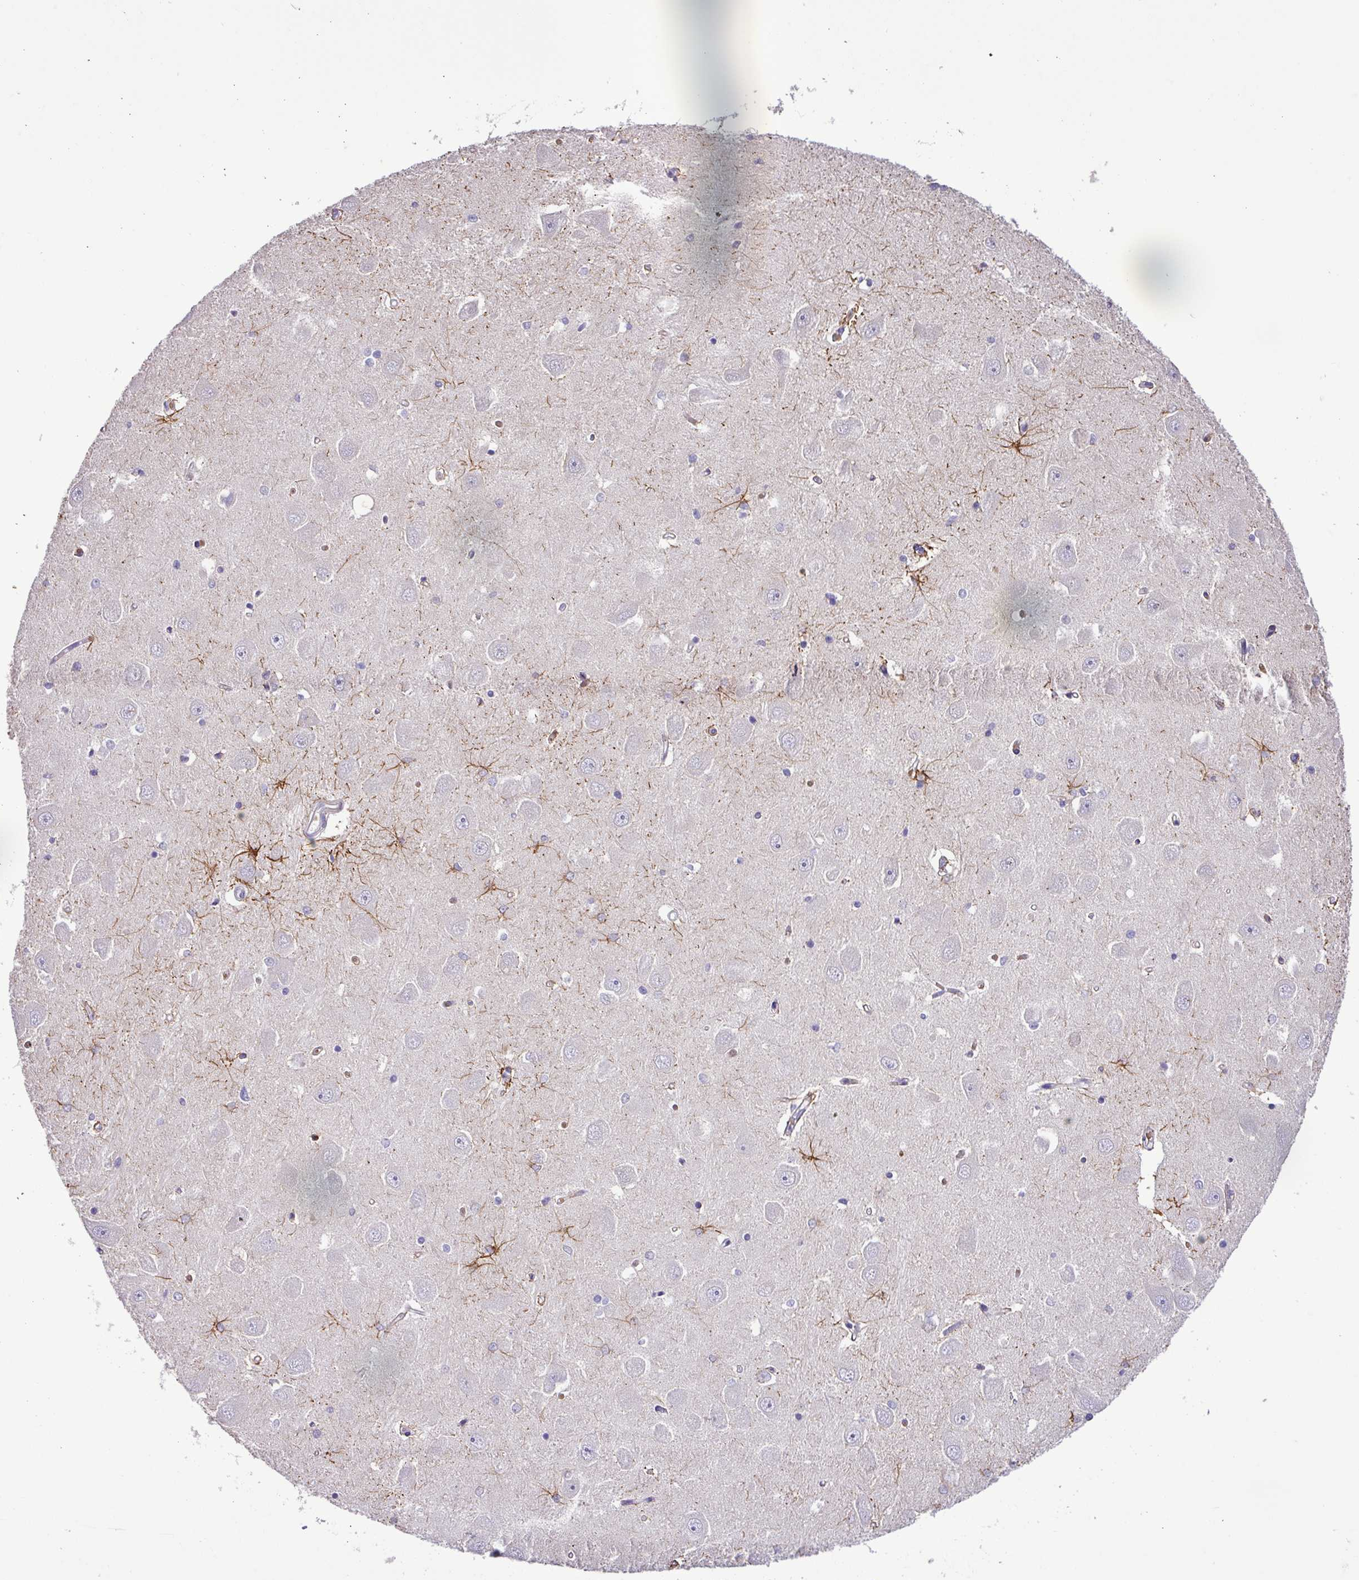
{"staining": {"intensity": "strong", "quantity": "<25%", "location": "cytoplasmic/membranous"}, "tissue": "hippocampus", "cell_type": "Glial cells", "image_type": "normal", "snomed": [{"axis": "morphology", "description": "Normal tissue, NOS"}, {"axis": "topography", "description": "Hippocampus"}], "caption": "Immunohistochemical staining of unremarkable hippocampus reveals medium levels of strong cytoplasmic/membranous staining in approximately <25% of glial cells.", "gene": "MGAT4B", "patient": {"sex": "male", "age": 45}}